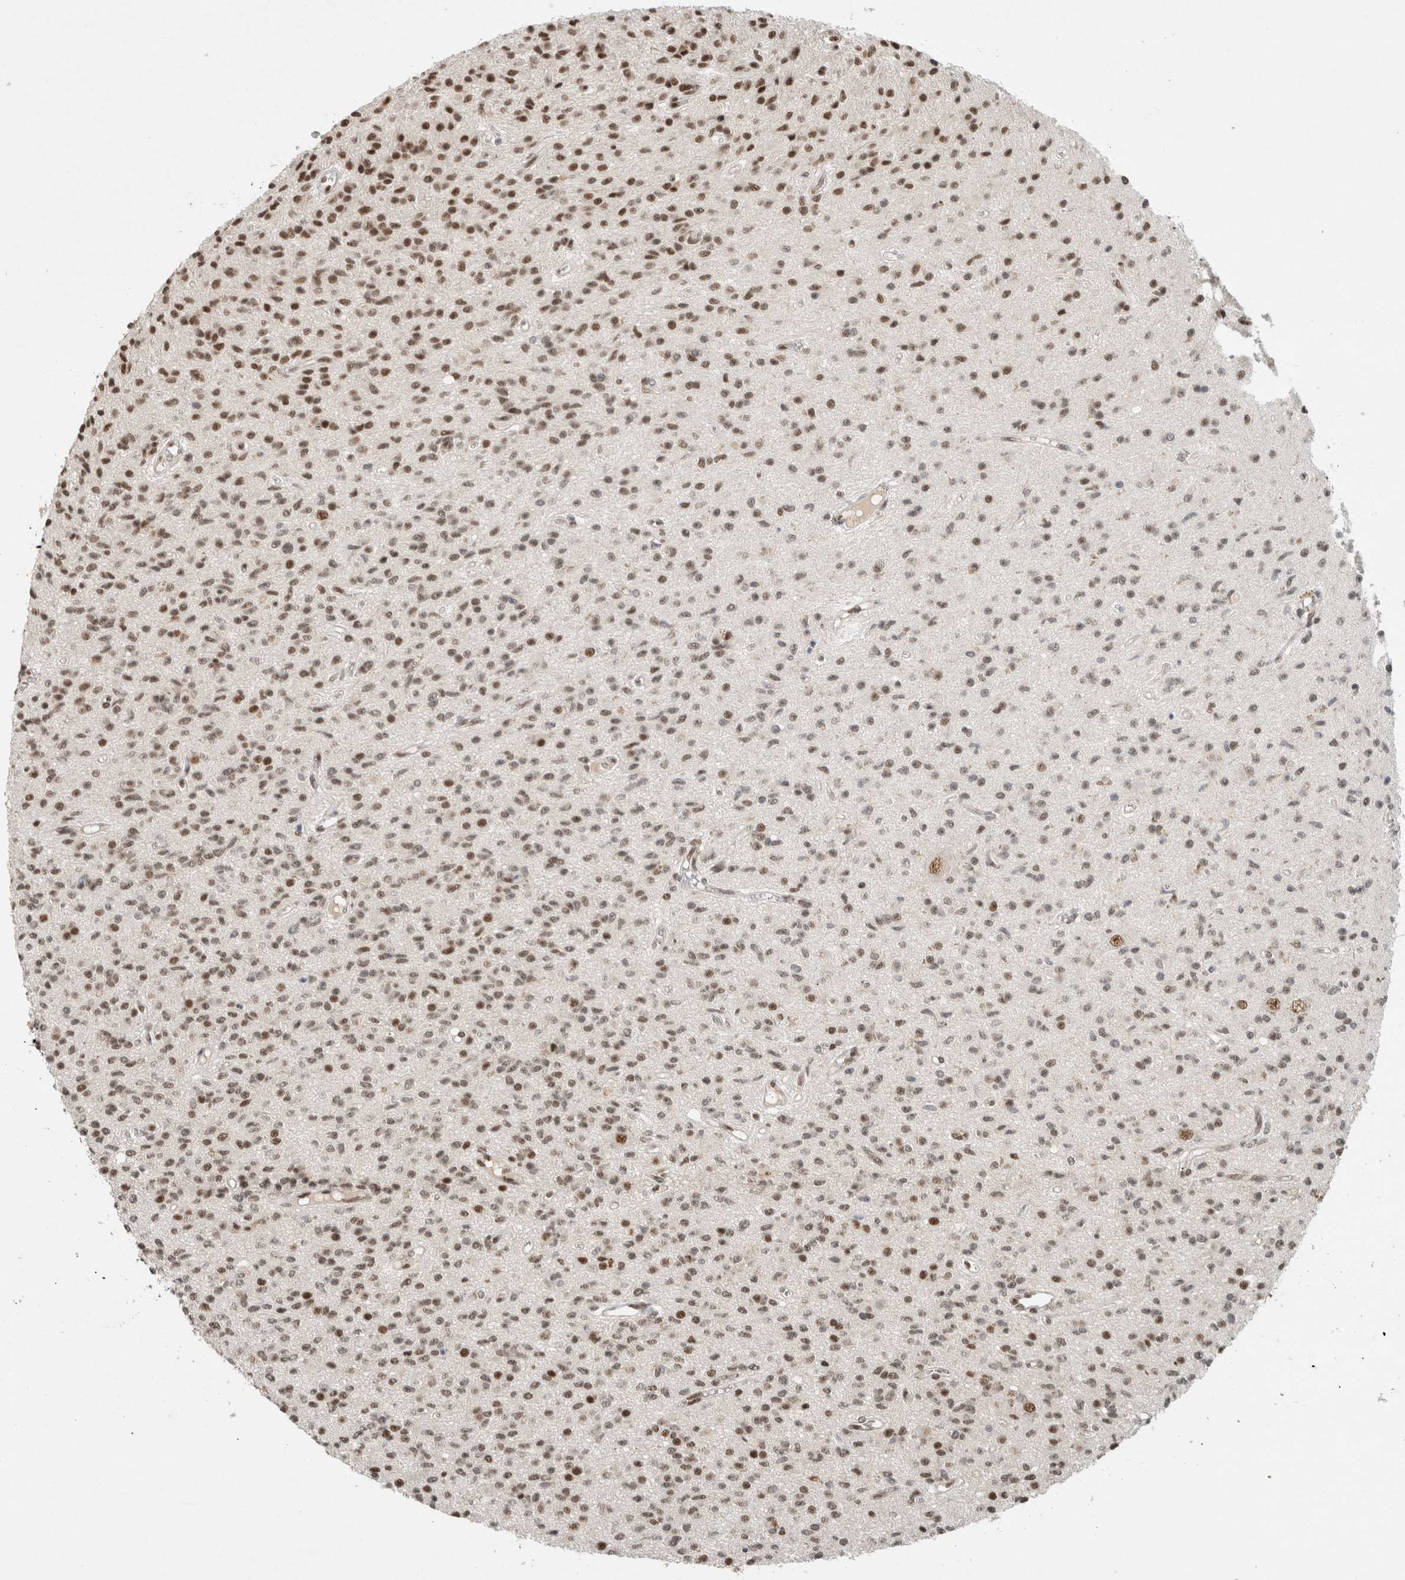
{"staining": {"intensity": "moderate", "quantity": ">75%", "location": "nuclear"}, "tissue": "glioma", "cell_type": "Tumor cells", "image_type": "cancer", "snomed": [{"axis": "morphology", "description": "Glioma, malignant, High grade"}, {"axis": "topography", "description": "Brain"}], "caption": "Approximately >75% of tumor cells in glioma display moderate nuclear protein positivity as visualized by brown immunohistochemical staining.", "gene": "DDX42", "patient": {"sex": "male", "age": 34}}